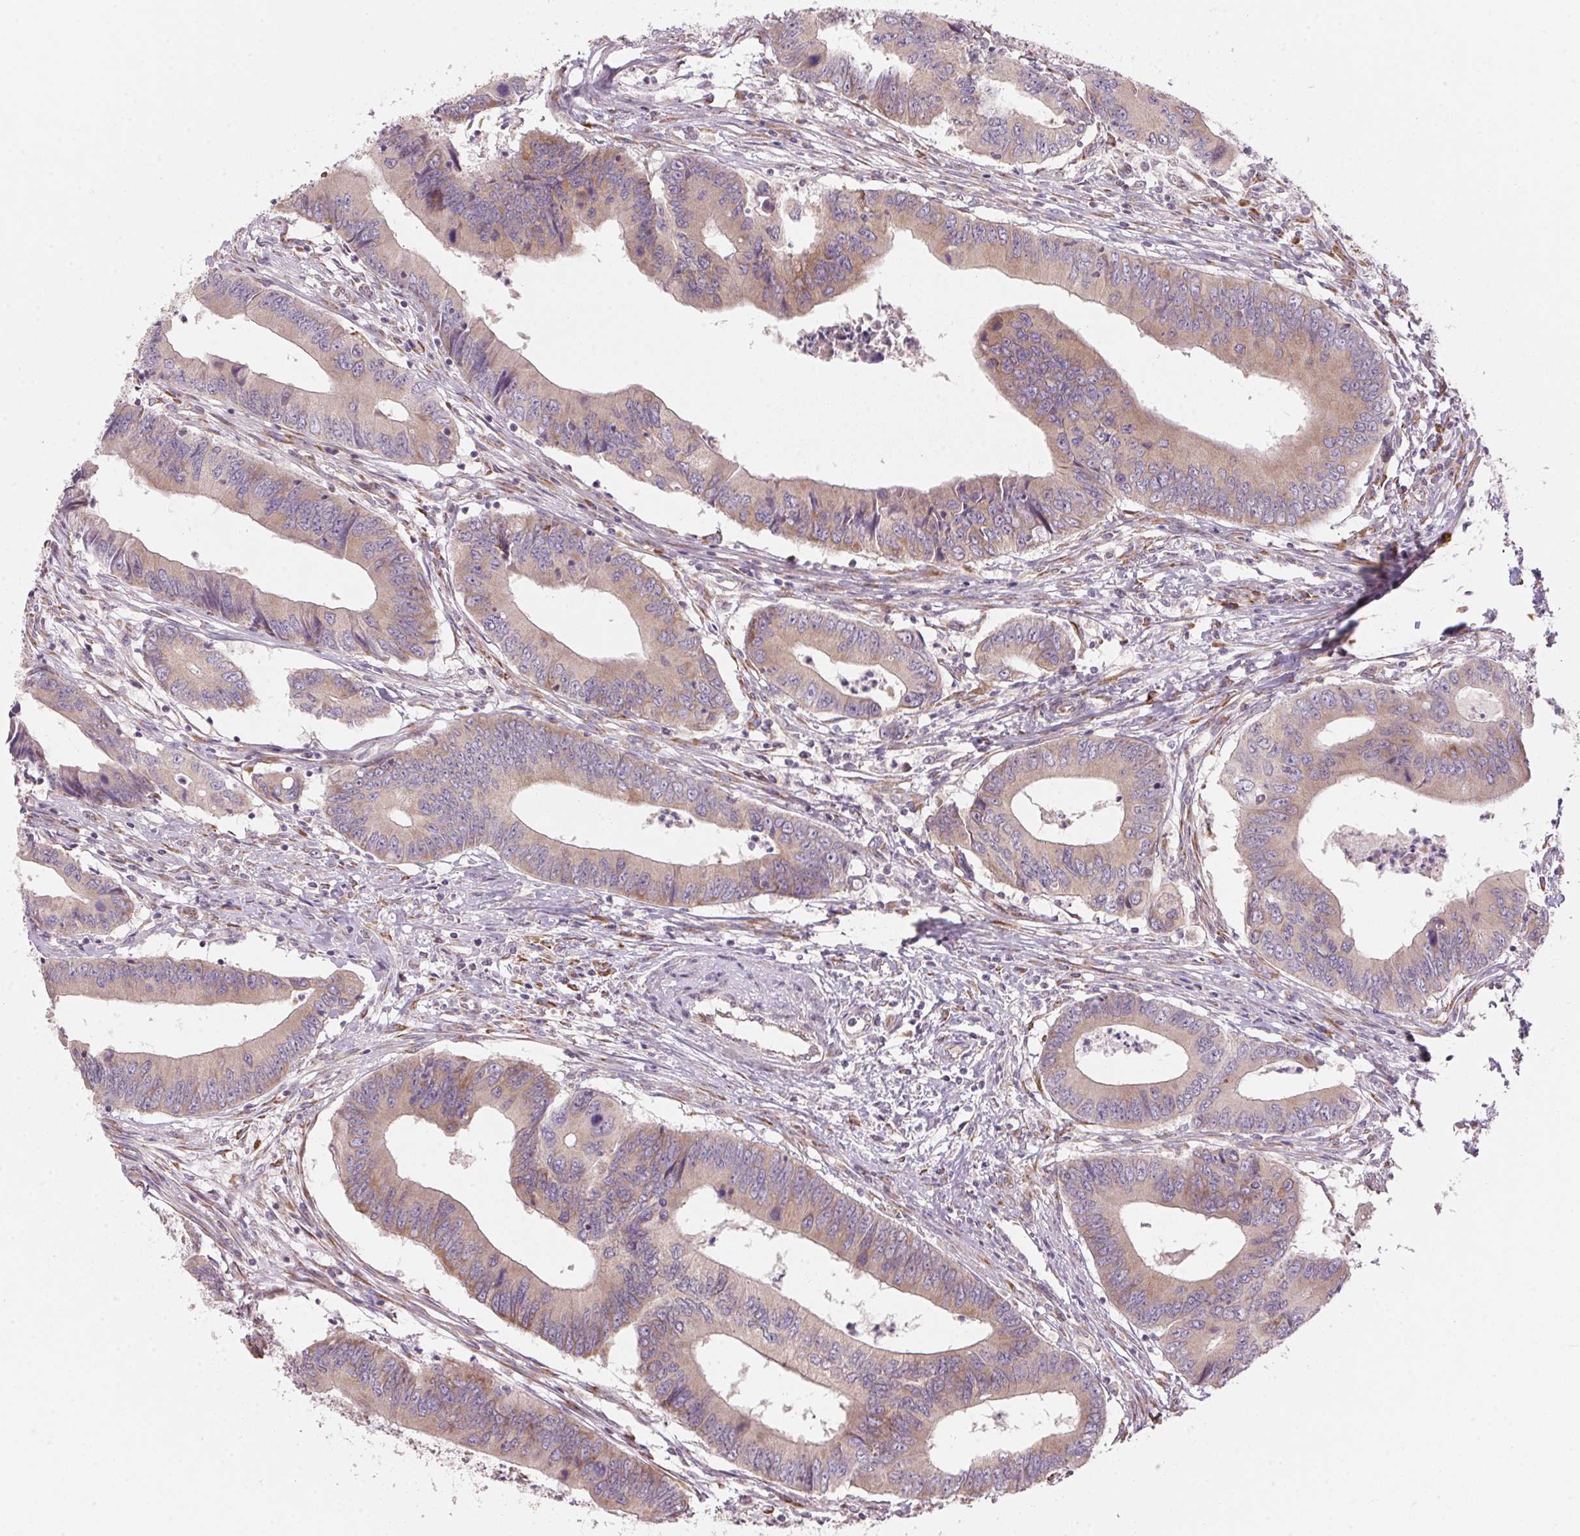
{"staining": {"intensity": "weak", "quantity": ">75%", "location": "cytoplasmic/membranous"}, "tissue": "colorectal cancer", "cell_type": "Tumor cells", "image_type": "cancer", "snomed": [{"axis": "morphology", "description": "Adenocarcinoma, NOS"}, {"axis": "topography", "description": "Colon"}], "caption": "IHC micrograph of neoplastic tissue: human colorectal cancer stained using immunohistochemistry (IHC) shows low levels of weak protein expression localized specifically in the cytoplasmic/membranous of tumor cells, appearing as a cytoplasmic/membranous brown color.", "gene": "BLOC1S2", "patient": {"sex": "male", "age": 53}}